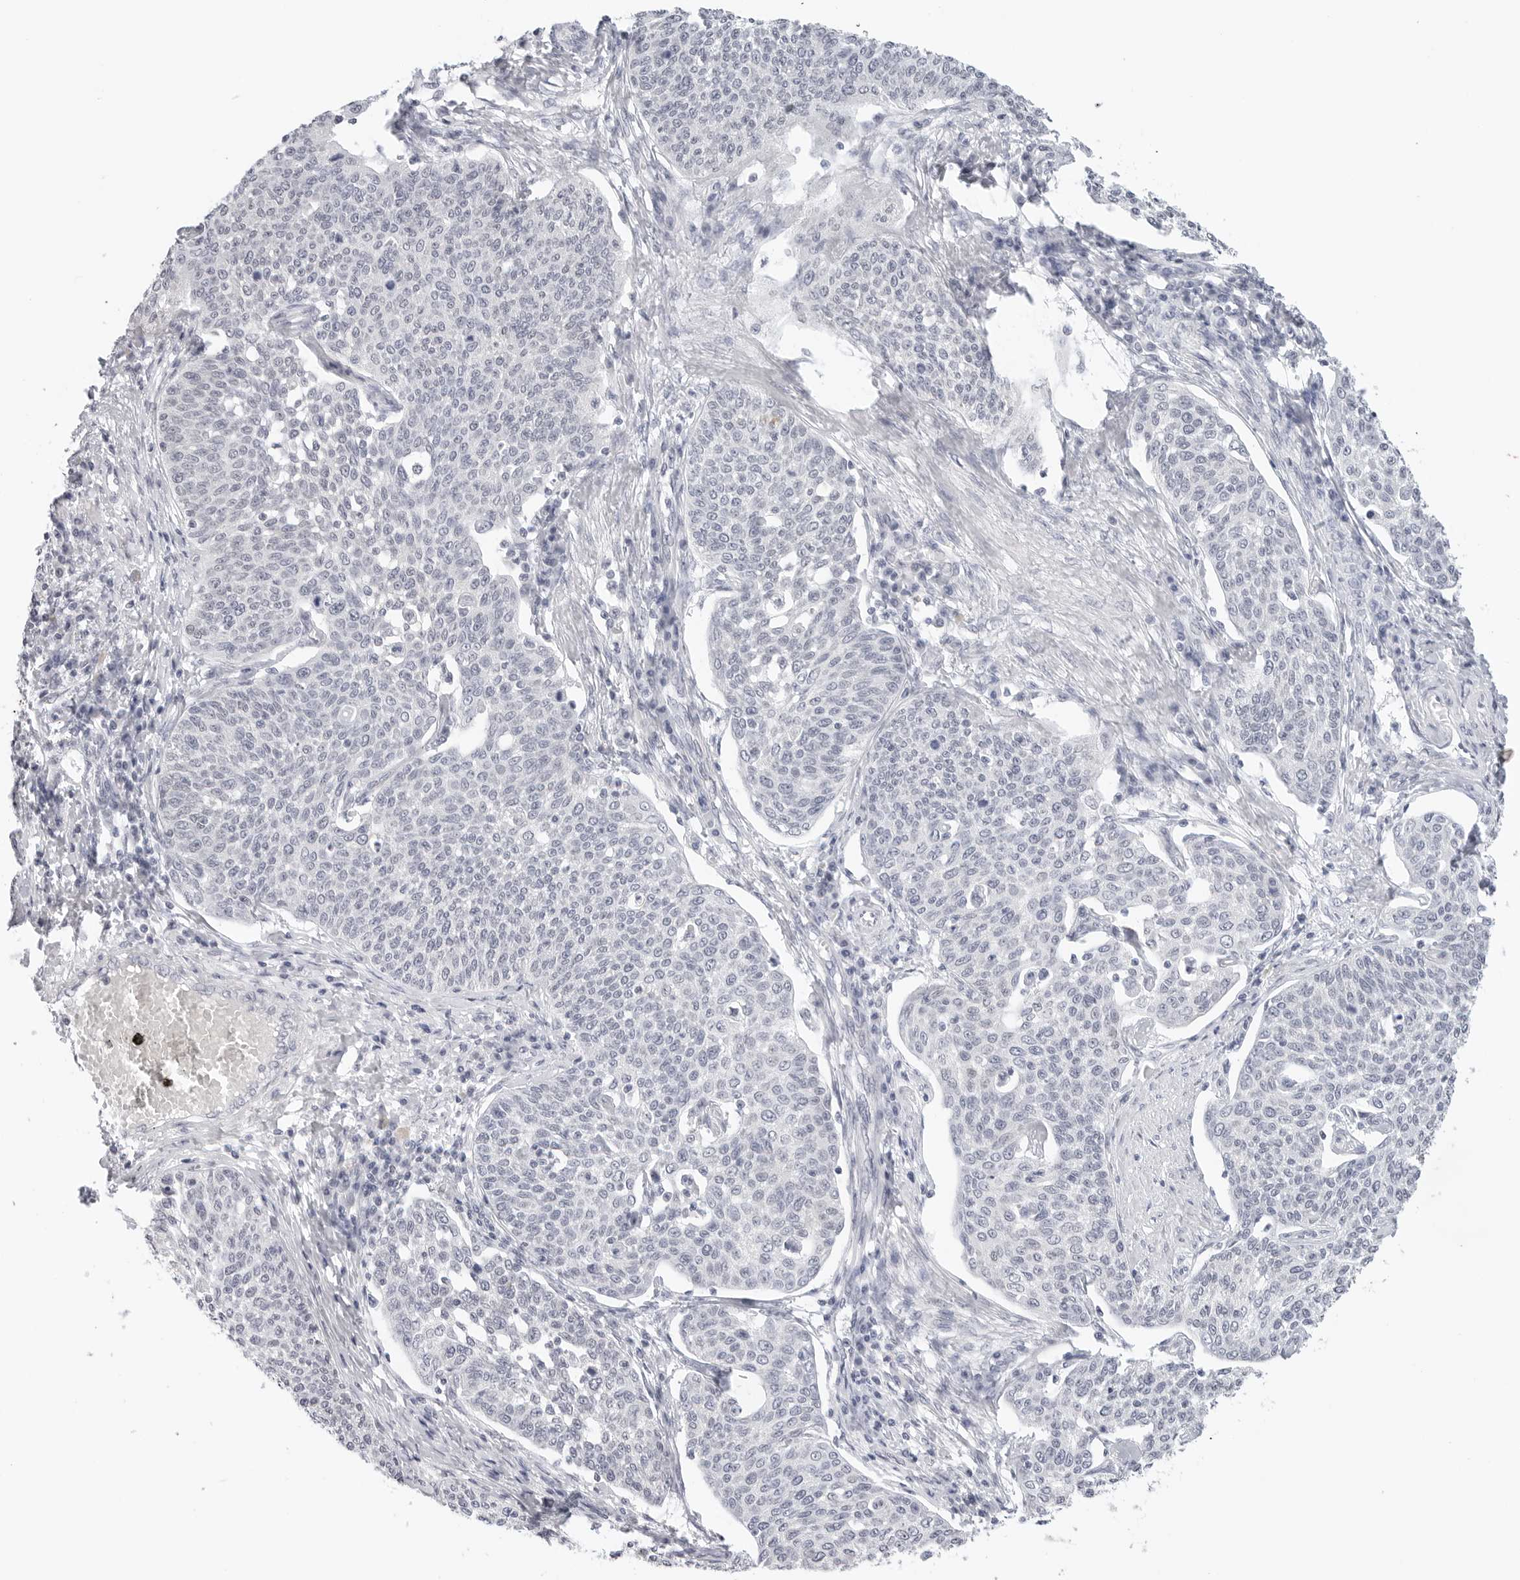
{"staining": {"intensity": "negative", "quantity": "none", "location": "none"}, "tissue": "cervical cancer", "cell_type": "Tumor cells", "image_type": "cancer", "snomed": [{"axis": "morphology", "description": "Squamous cell carcinoma, NOS"}, {"axis": "topography", "description": "Cervix"}], "caption": "The immunohistochemistry (IHC) micrograph has no significant staining in tumor cells of cervical squamous cell carcinoma tissue.", "gene": "TSEN2", "patient": {"sex": "female", "age": 34}}